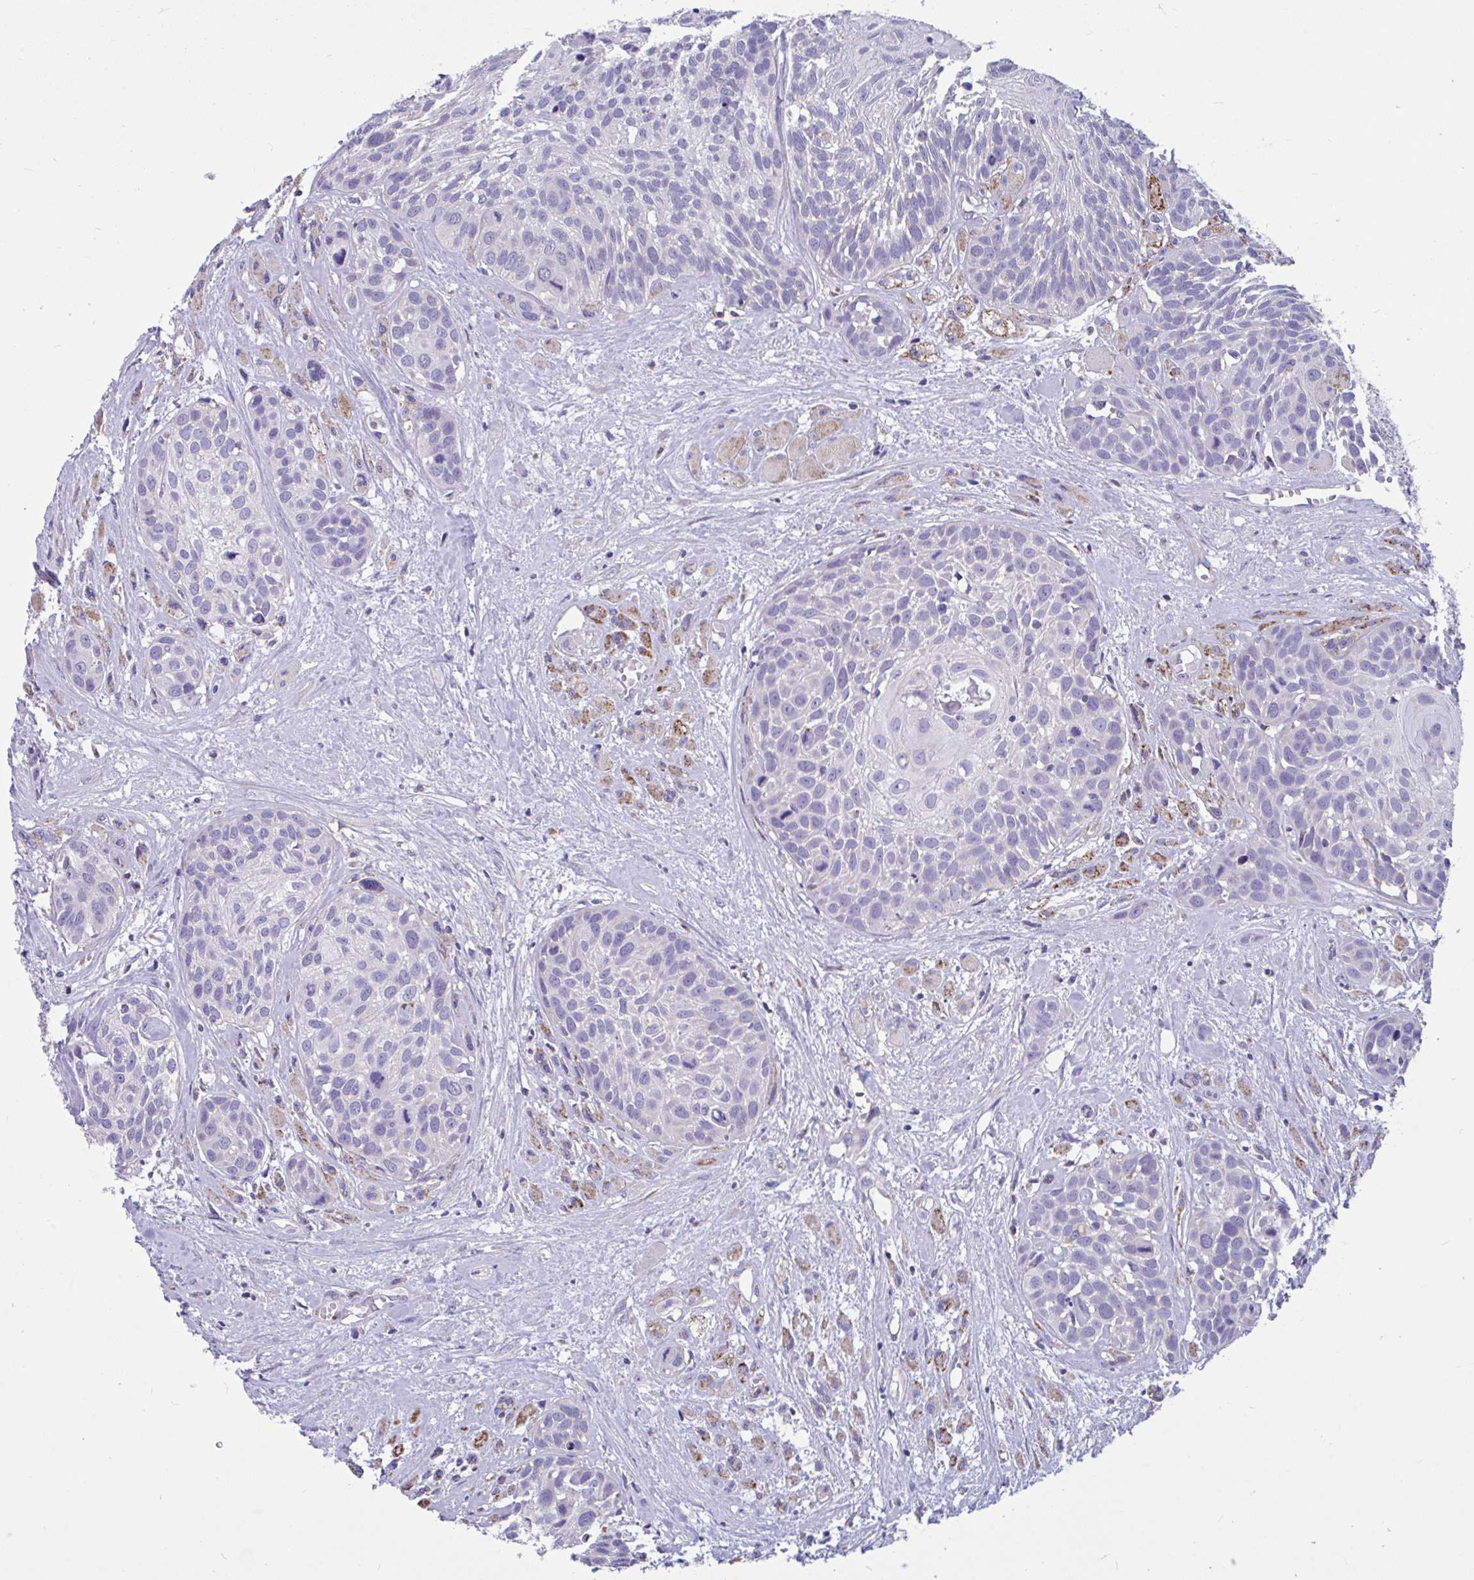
{"staining": {"intensity": "negative", "quantity": "none", "location": "none"}, "tissue": "head and neck cancer", "cell_type": "Tumor cells", "image_type": "cancer", "snomed": [{"axis": "morphology", "description": "Squamous cell carcinoma, NOS"}, {"axis": "topography", "description": "Head-Neck"}], "caption": "DAB immunohistochemical staining of human squamous cell carcinoma (head and neck) reveals no significant staining in tumor cells.", "gene": "OR13A1", "patient": {"sex": "female", "age": 50}}